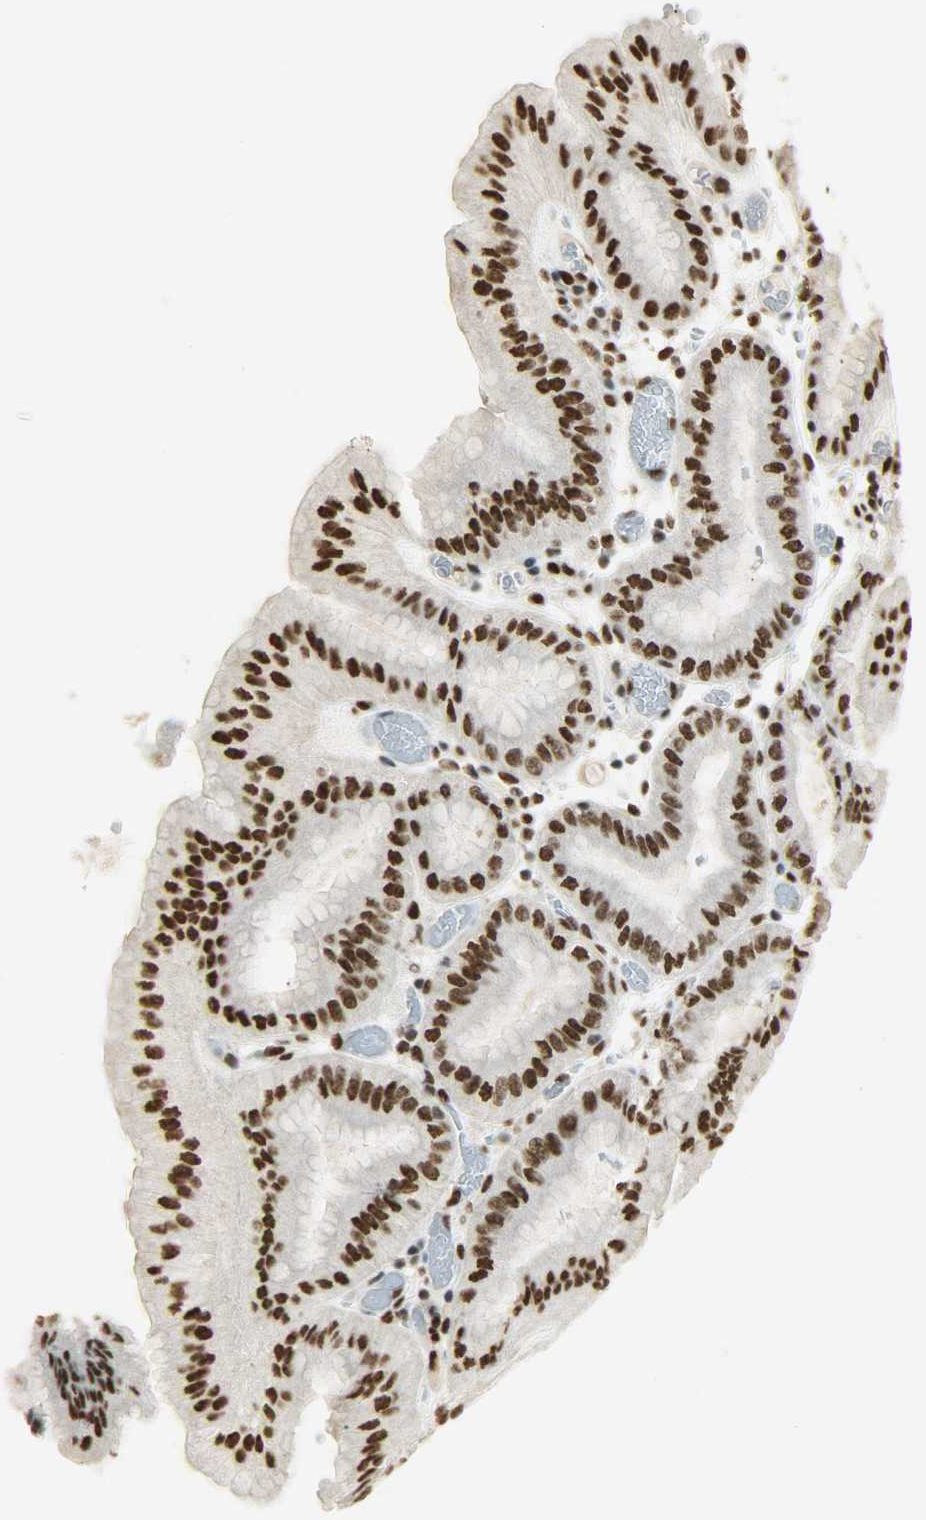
{"staining": {"intensity": "strong", "quantity": "25%-75%", "location": "nuclear"}, "tissue": "stomach", "cell_type": "Glandular cells", "image_type": "normal", "snomed": [{"axis": "morphology", "description": "Normal tissue, NOS"}, {"axis": "topography", "description": "Stomach, lower"}], "caption": "The photomicrograph shows a brown stain indicating the presence of a protein in the nuclear of glandular cells in stomach.", "gene": "MYEF2", "patient": {"sex": "male", "age": 71}}